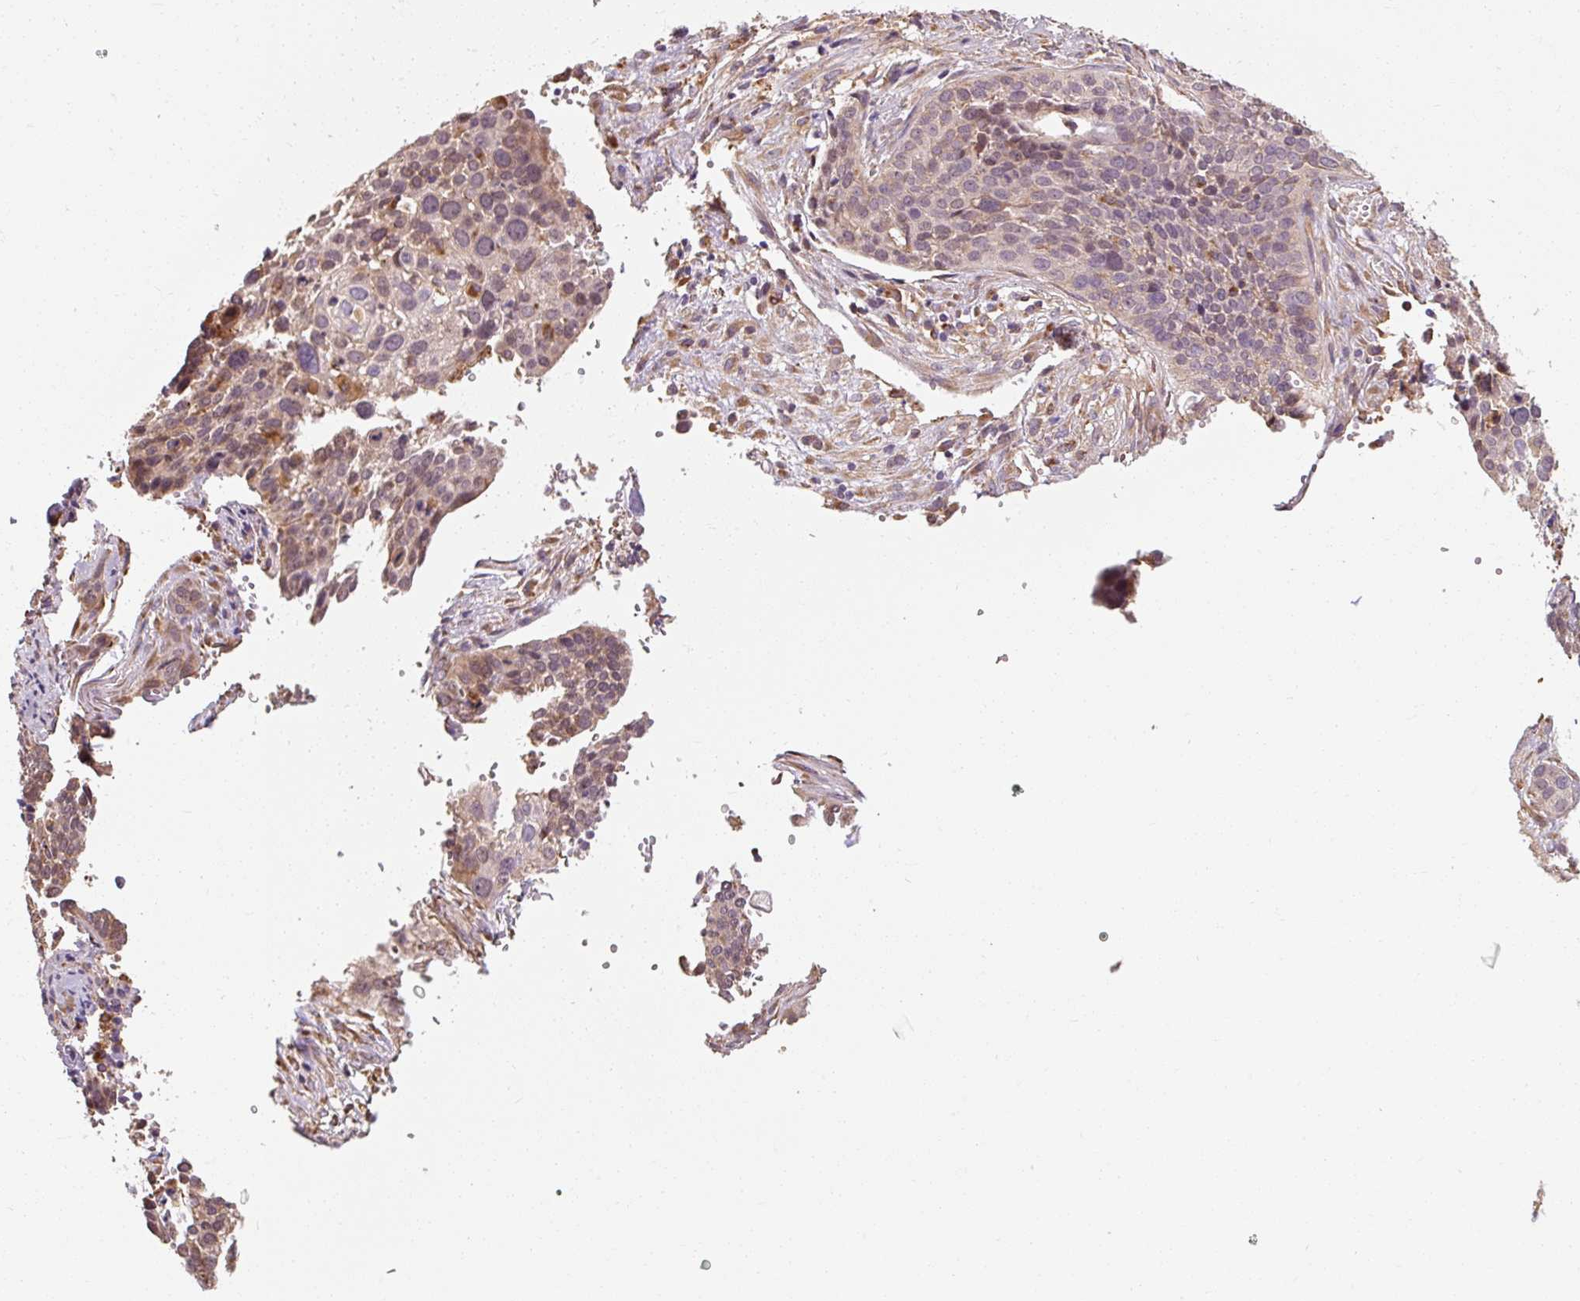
{"staining": {"intensity": "weak", "quantity": "25%-75%", "location": "cytoplasmic/membranous"}, "tissue": "cervical cancer", "cell_type": "Tumor cells", "image_type": "cancer", "snomed": [{"axis": "morphology", "description": "Squamous cell carcinoma, NOS"}, {"axis": "topography", "description": "Cervix"}], "caption": "Cervical cancer (squamous cell carcinoma) tissue displays weak cytoplasmic/membranous positivity in approximately 25%-75% of tumor cells, visualized by immunohistochemistry.", "gene": "TBC1D4", "patient": {"sex": "female", "age": 34}}